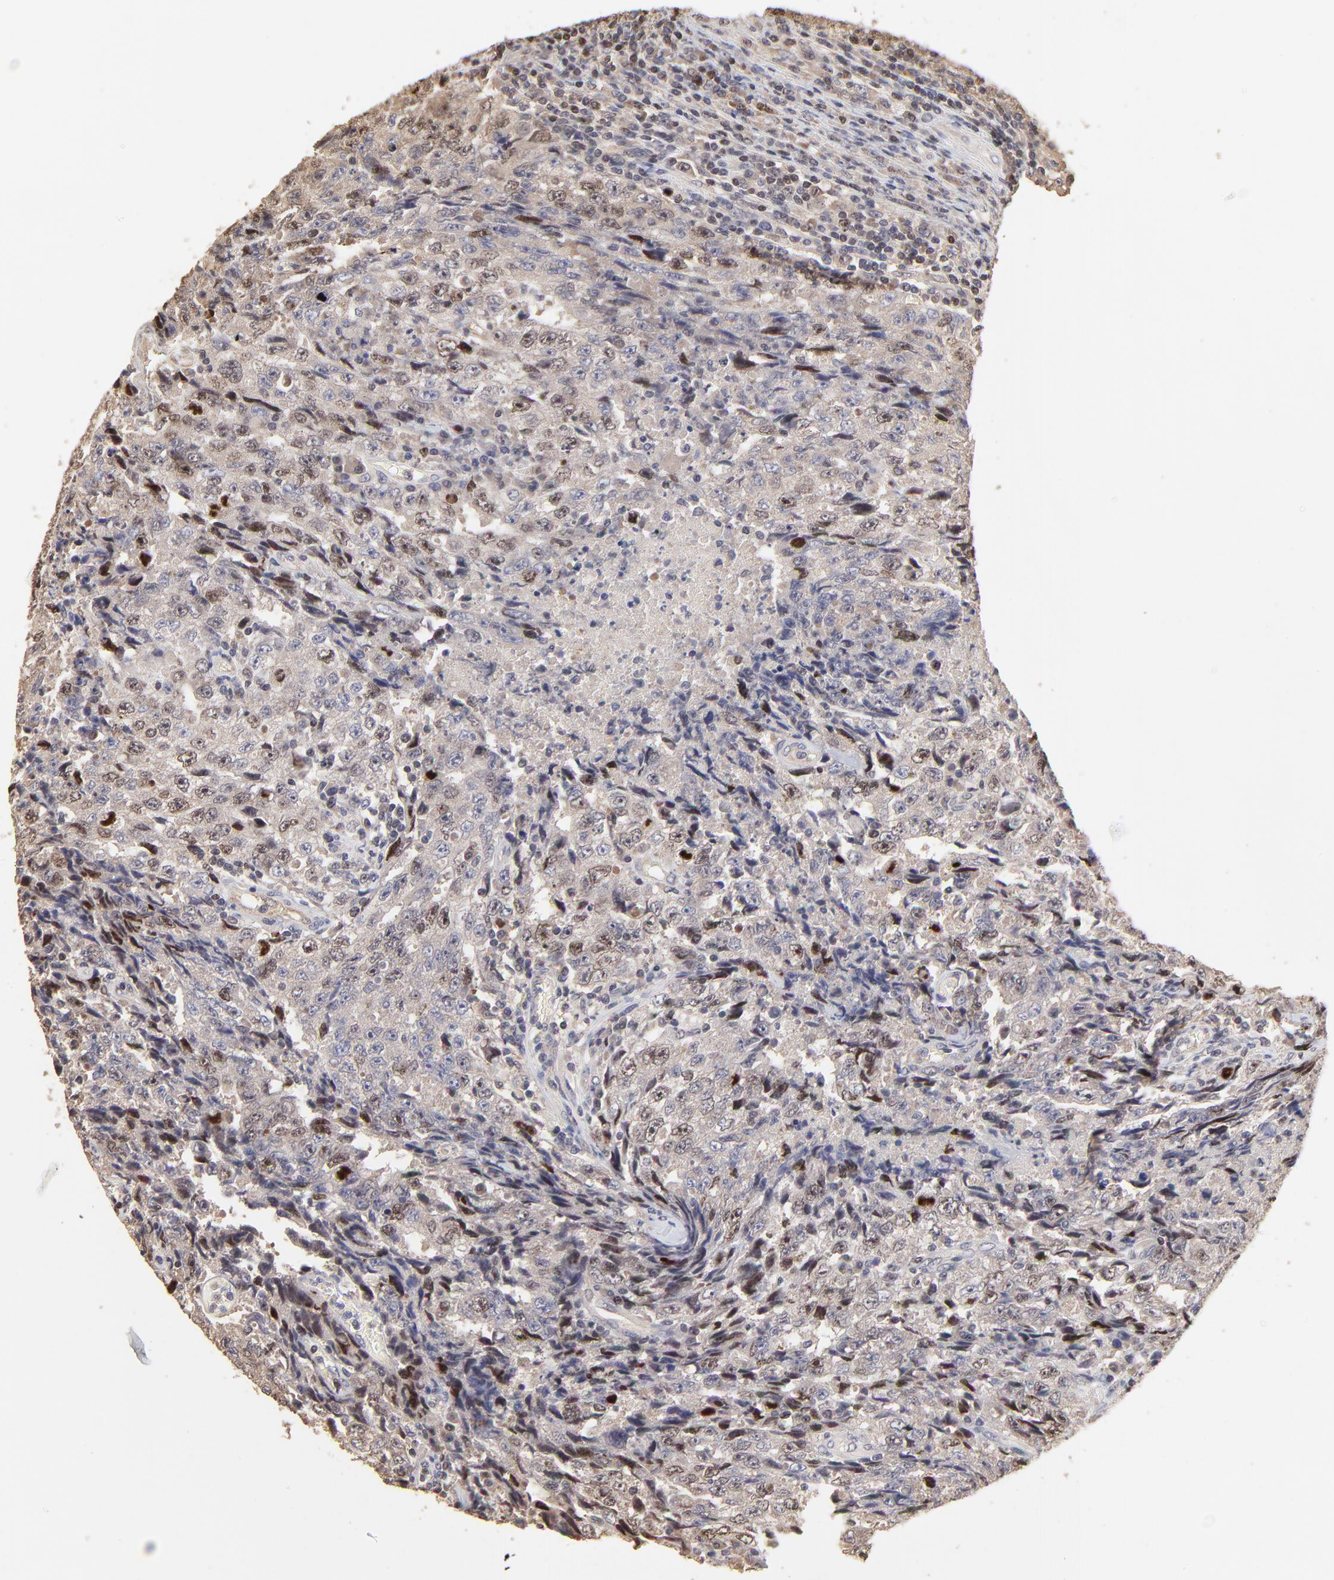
{"staining": {"intensity": "weak", "quantity": "25%-75%", "location": "nuclear"}, "tissue": "testis cancer", "cell_type": "Tumor cells", "image_type": "cancer", "snomed": [{"axis": "morphology", "description": "Necrosis, NOS"}, {"axis": "morphology", "description": "Carcinoma, Embryonal, NOS"}, {"axis": "topography", "description": "Testis"}], "caption": "Immunohistochemical staining of embryonal carcinoma (testis) displays low levels of weak nuclear positivity in about 25%-75% of tumor cells.", "gene": "BIRC5", "patient": {"sex": "male", "age": 19}}